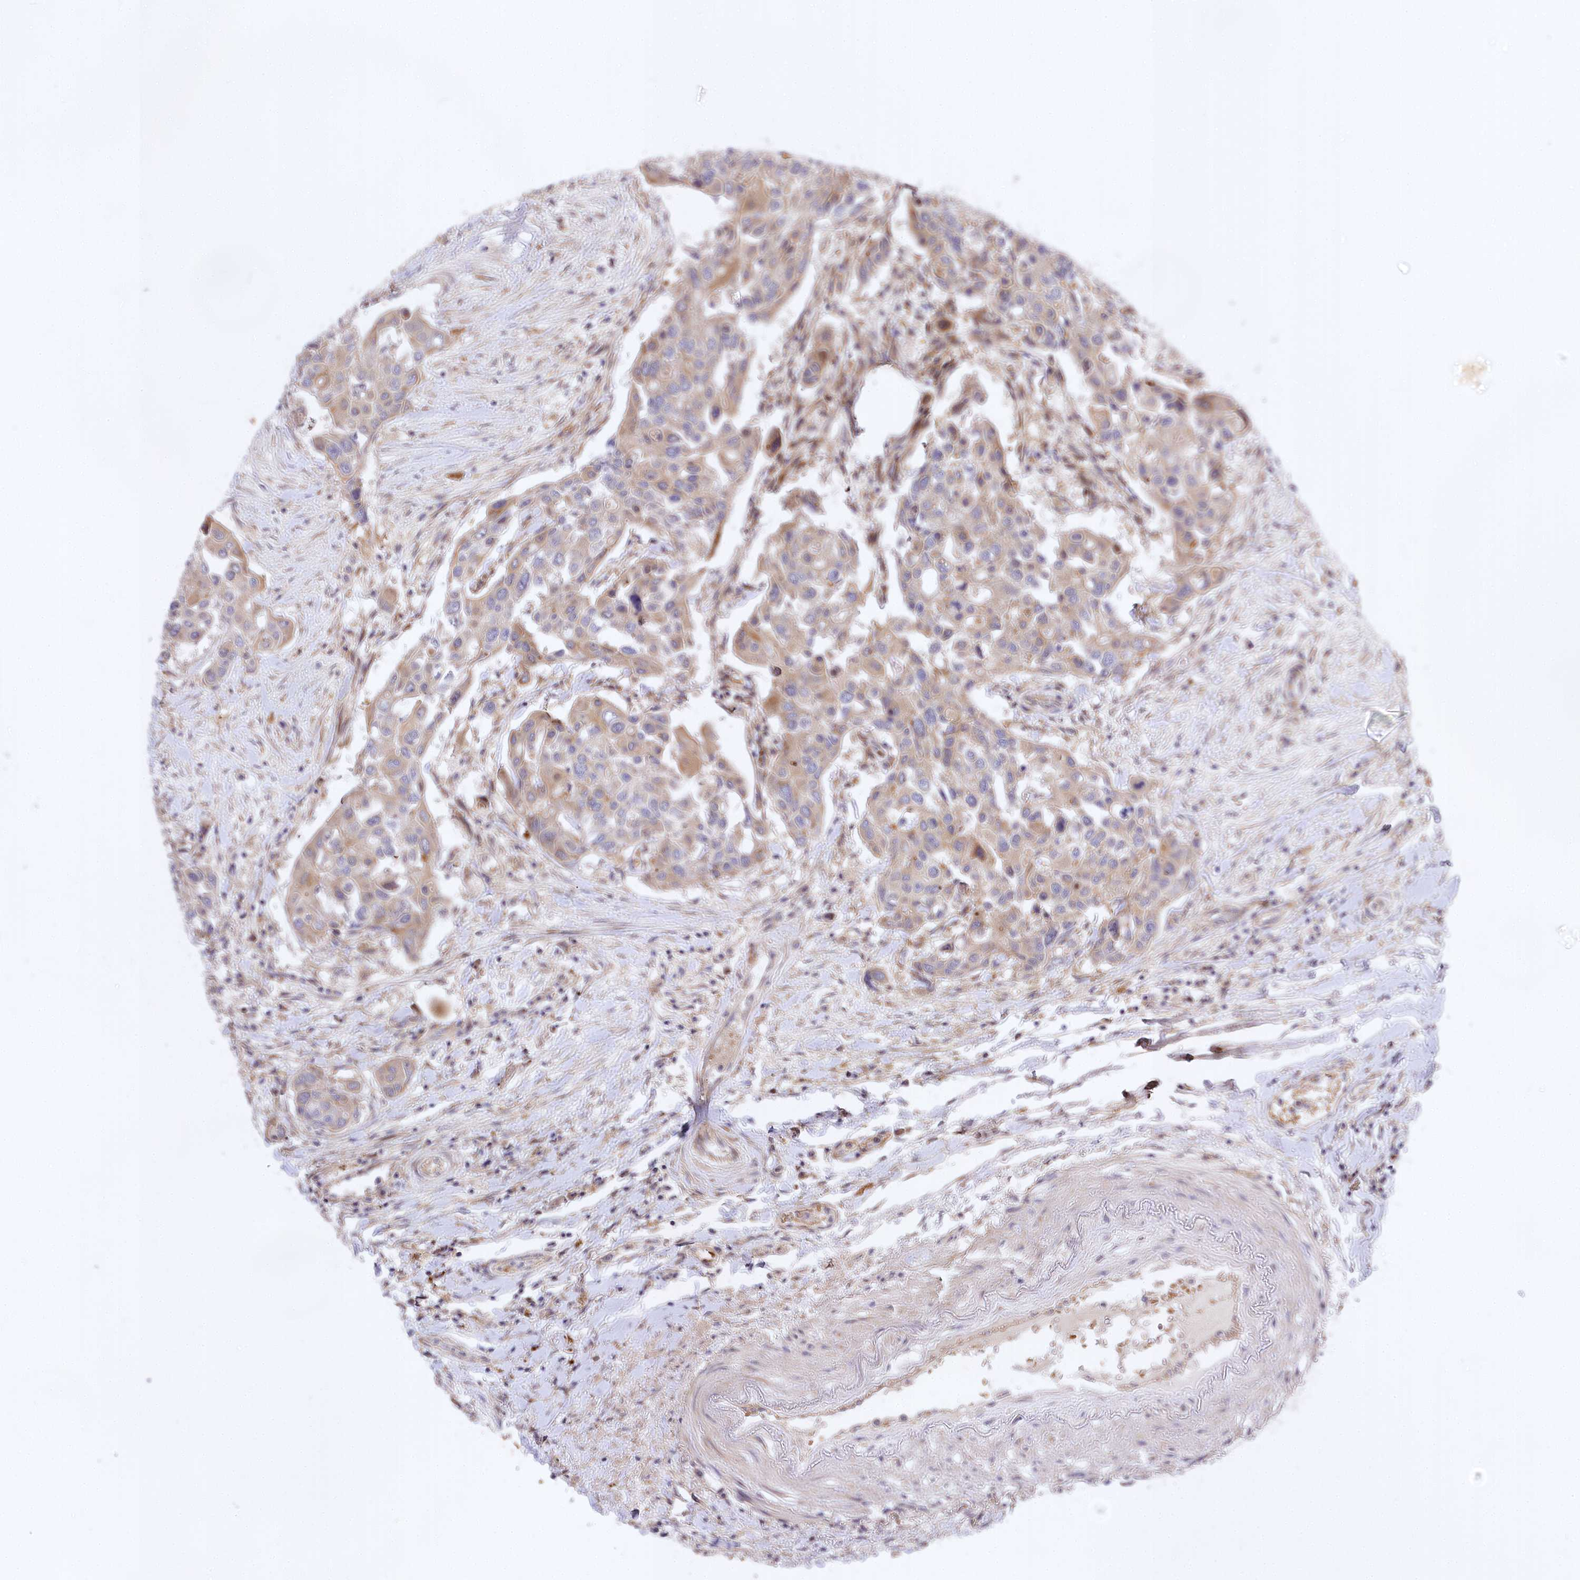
{"staining": {"intensity": "weak", "quantity": "25%-75%", "location": "cytoplasmic/membranous"}, "tissue": "colorectal cancer", "cell_type": "Tumor cells", "image_type": "cancer", "snomed": [{"axis": "morphology", "description": "Adenocarcinoma, NOS"}, {"axis": "topography", "description": "Colon"}], "caption": "Immunohistochemical staining of human adenocarcinoma (colorectal) displays weak cytoplasmic/membranous protein staining in about 25%-75% of tumor cells.", "gene": "TRUB1", "patient": {"sex": "male", "age": 77}}